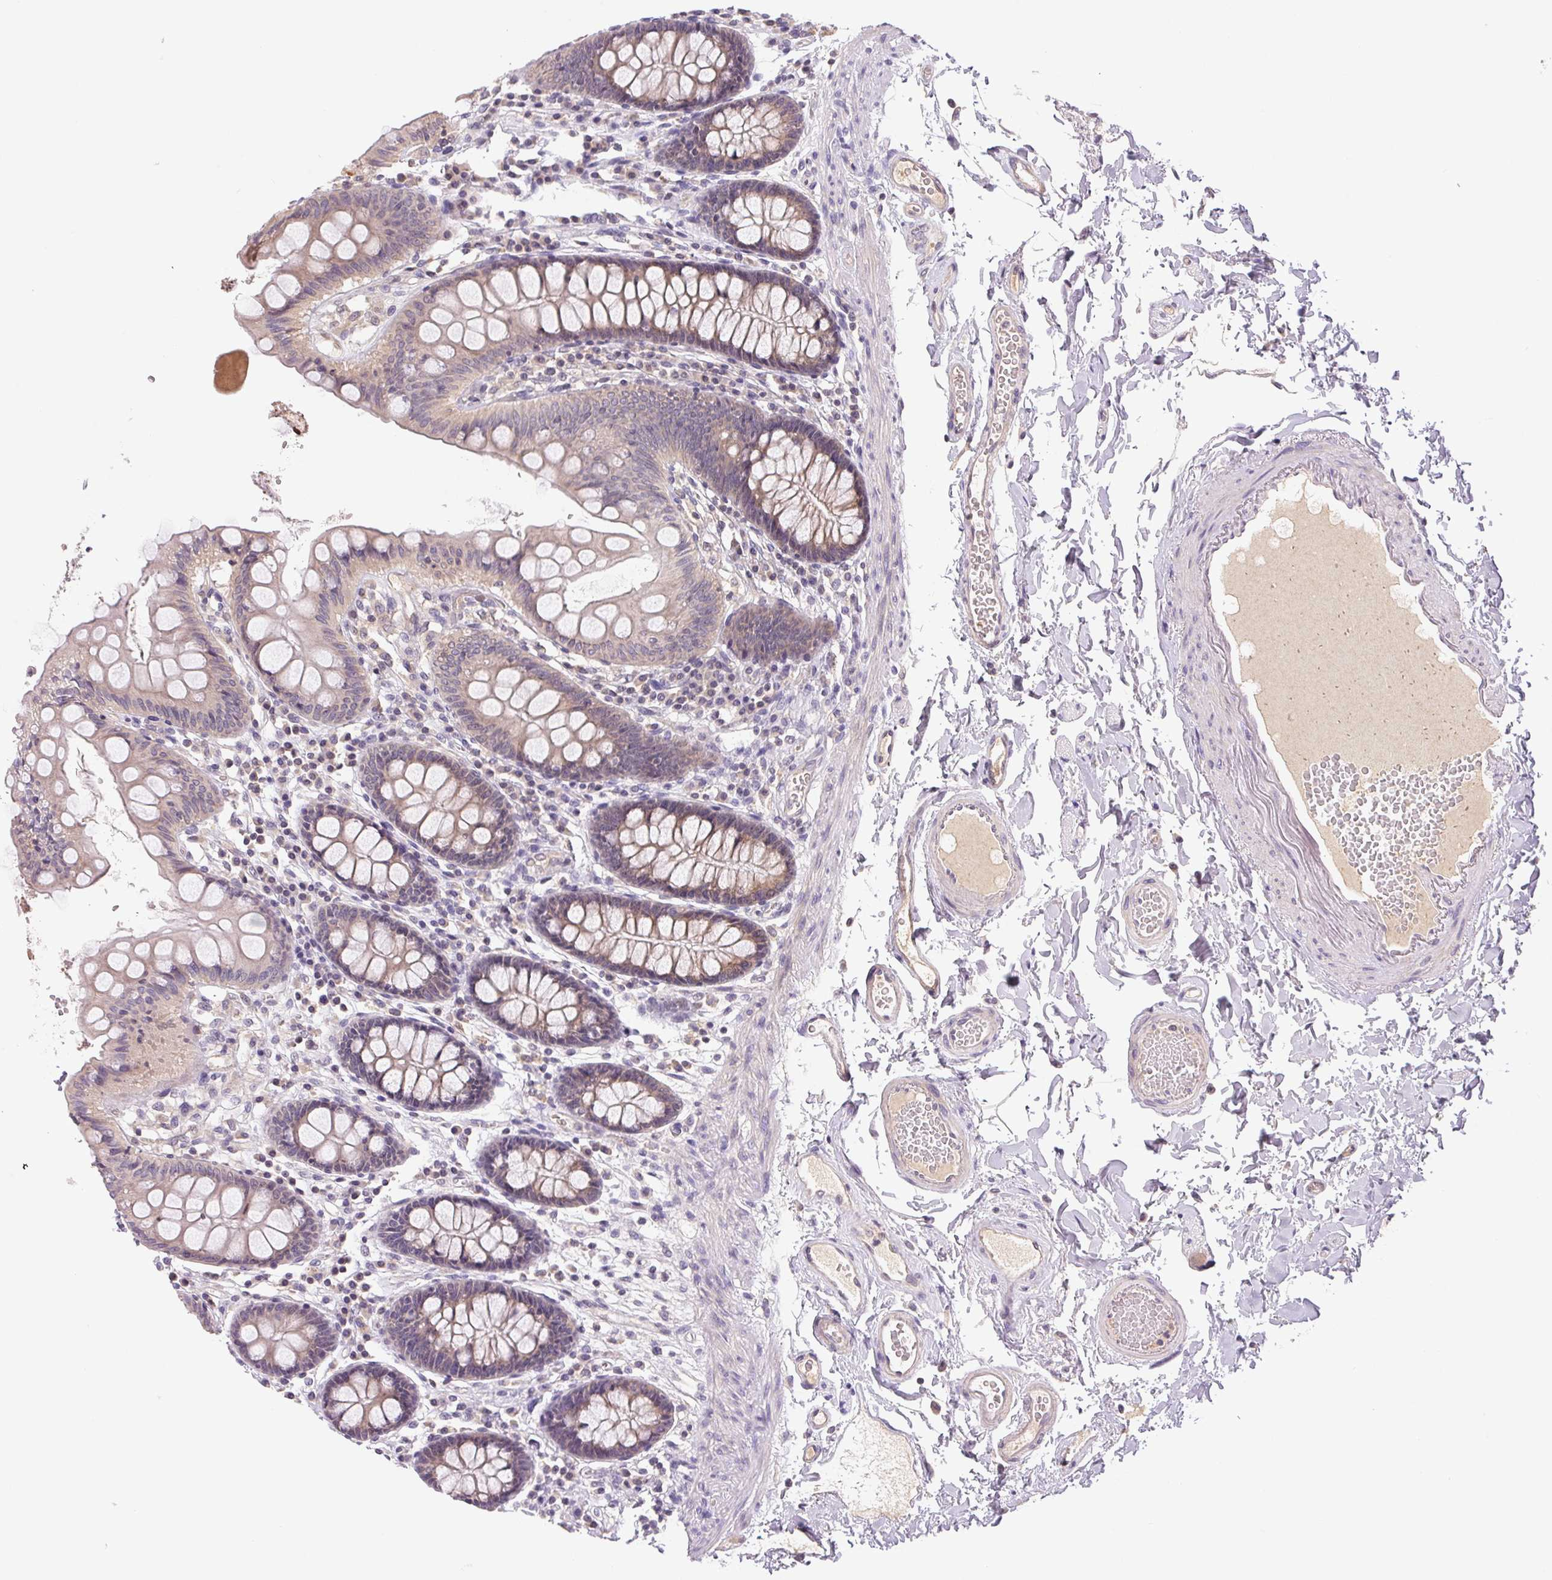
{"staining": {"intensity": "weak", "quantity": ">75%", "location": "cytoplasmic/membranous"}, "tissue": "colon", "cell_type": "Endothelial cells", "image_type": "normal", "snomed": [{"axis": "morphology", "description": "Normal tissue, NOS"}, {"axis": "topography", "description": "Colon"}], "caption": "Weak cytoplasmic/membranous expression for a protein is seen in about >75% of endothelial cells of unremarkable colon using IHC.", "gene": "BNIP5", "patient": {"sex": "male", "age": 84}}